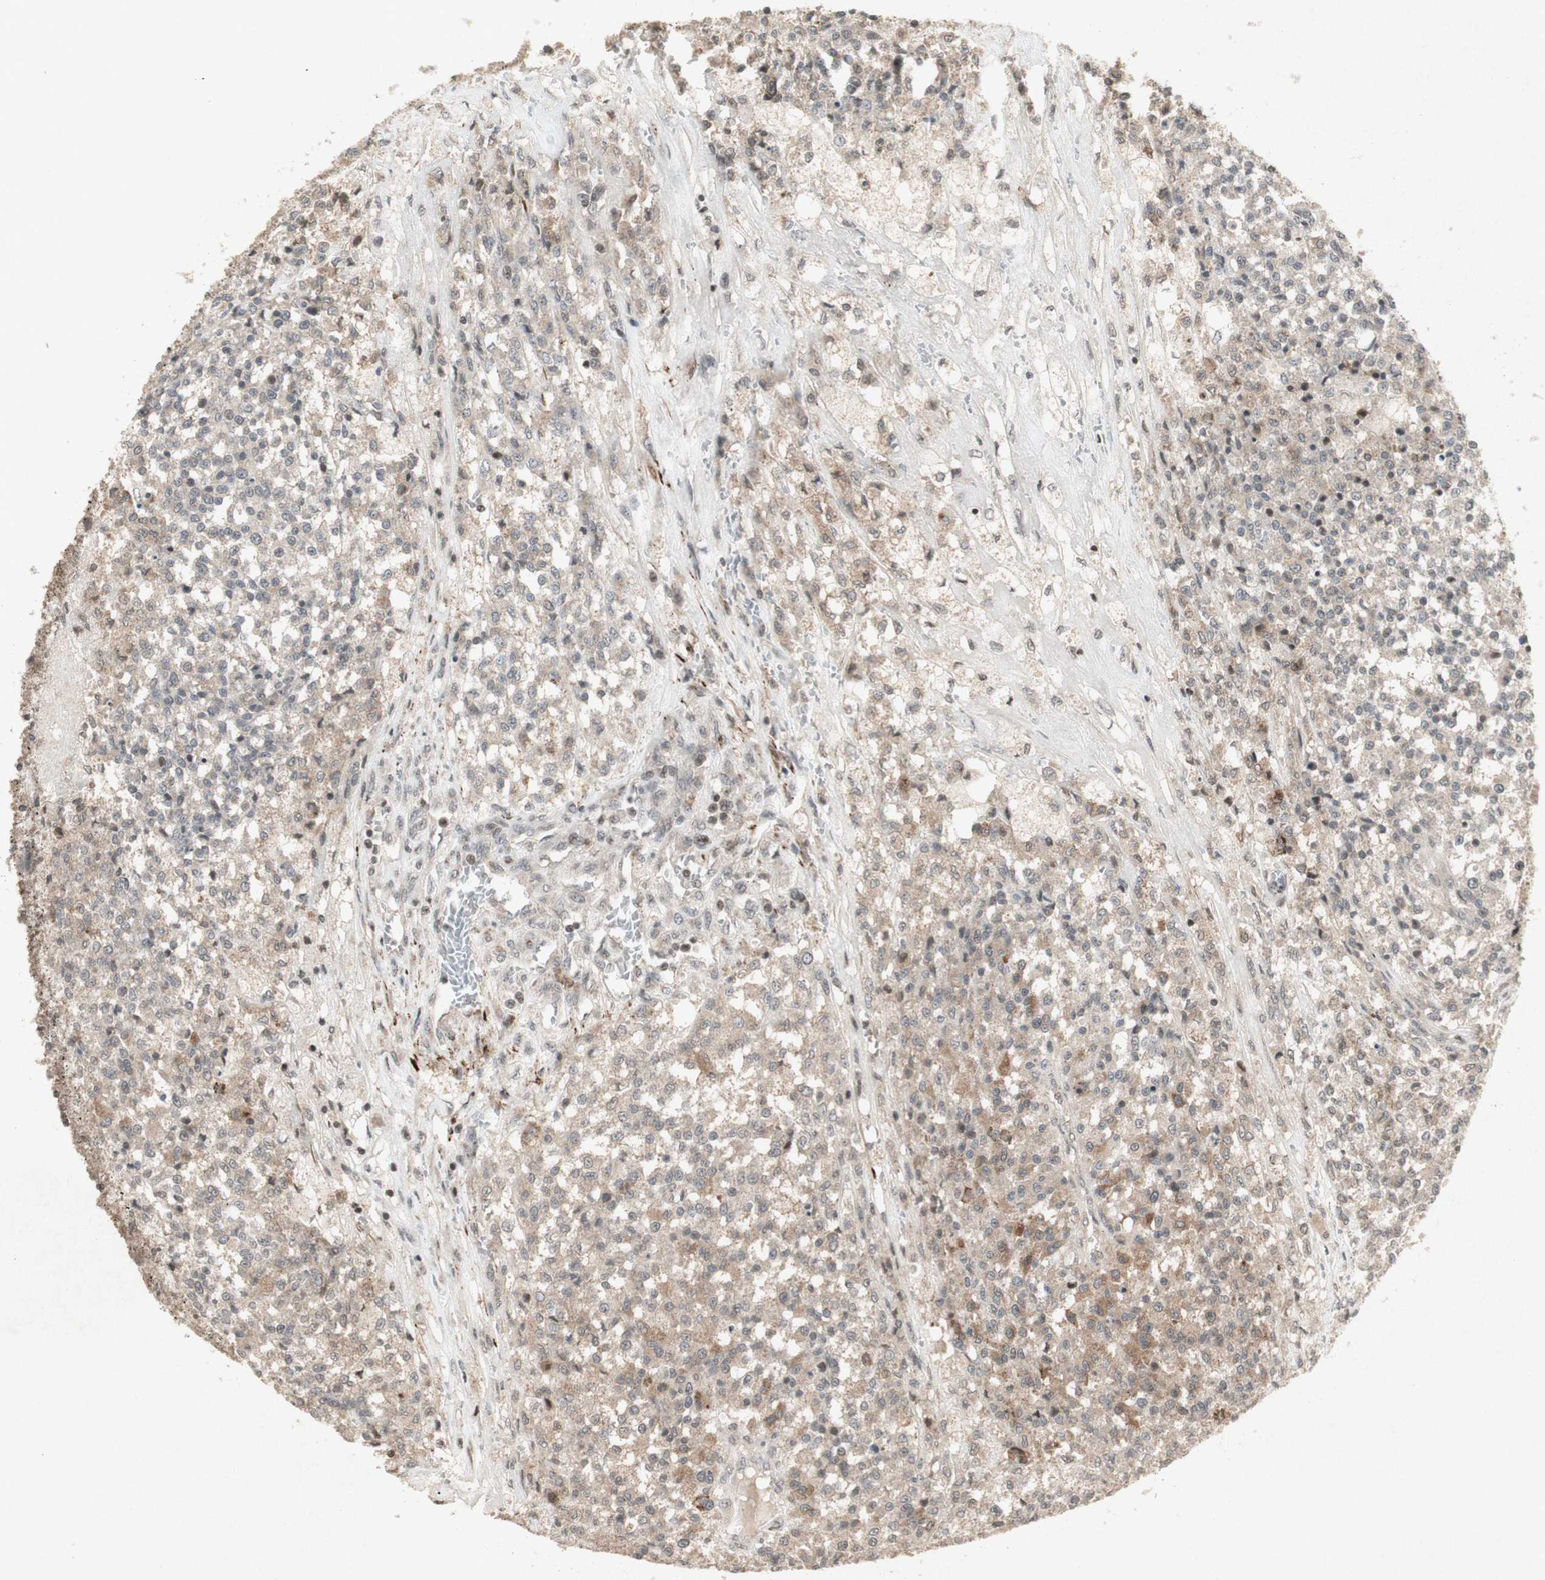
{"staining": {"intensity": "weak", "quantity": ">75%", "location": "cytoplasmic/membranous"}, "tissue": "testis cancer", "cell_type": "Tumor cells", "image_type": "cancer", "snomed": [{"axis": "morphology", "description": "Seminoma, NOS"}, {"axis": "topography", "description": "Testis"}], "caption": "DAB immunohistochemical staining of human testis cancer (seminoma) demonstrates weak cytoplasmic/membranous protein staining in about >75% of tumor cells.", "gene": "PLXNA1", "patient": {"sex": "male", "age": 59}}